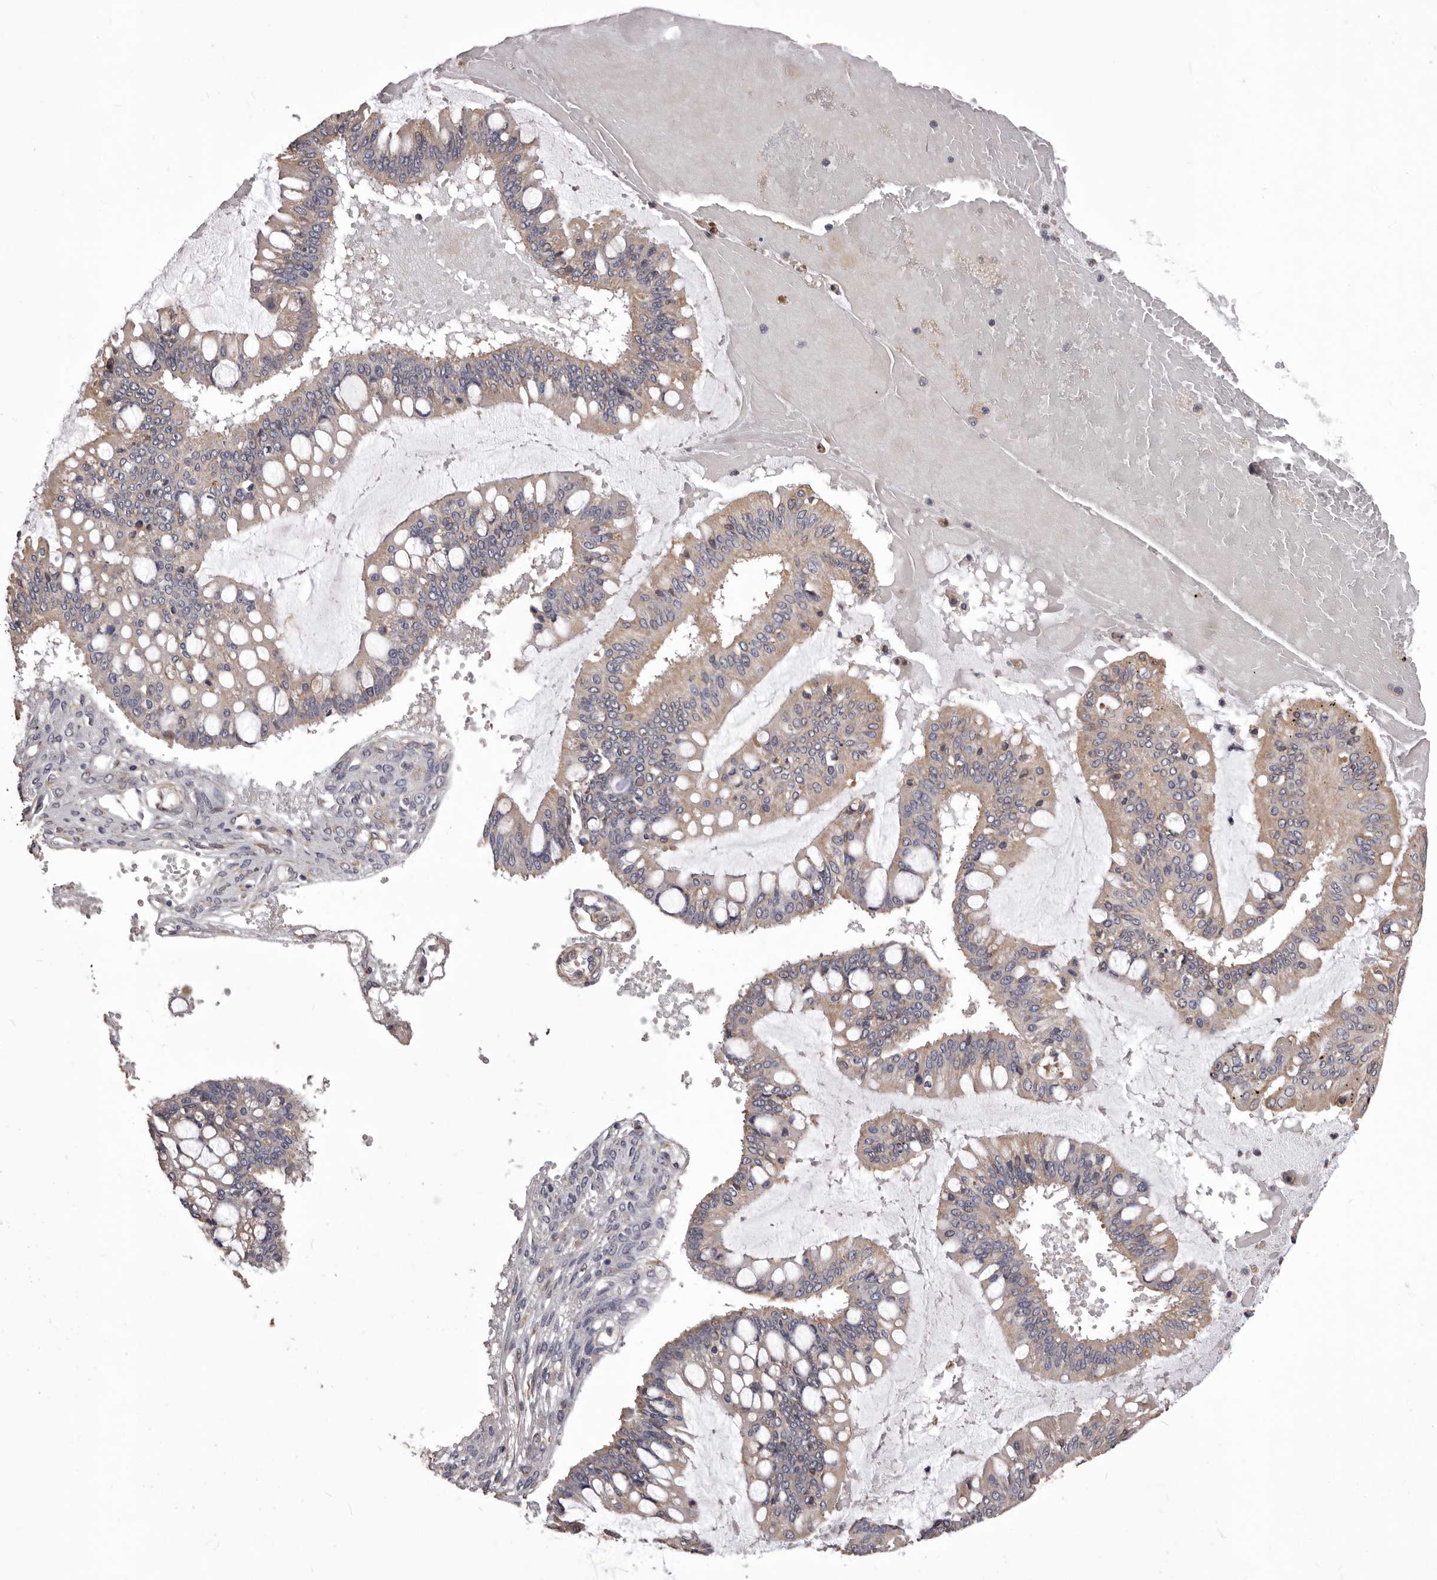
{"staining": {"intensity": "weak", "quantity": ">75%", "location": "cytoplasmic/membranous"}, "tissue": "ovarian cancer", "cell_type": "Tumor cells", "image_type": "cancer", "snomed": [{"axis": "morphology", "description": "Cystadenocarcinoma, mucinous, NOS"}, {"axis": "topography", "description": "Ovary"}], "caption": "Protein staining demonstrates weak cytoplasmic/membranous positivity in about >75% of tumor cells in ovarian cancer.", "gene": "CEP104", "patient": {"sex": "female", "age": 73}}